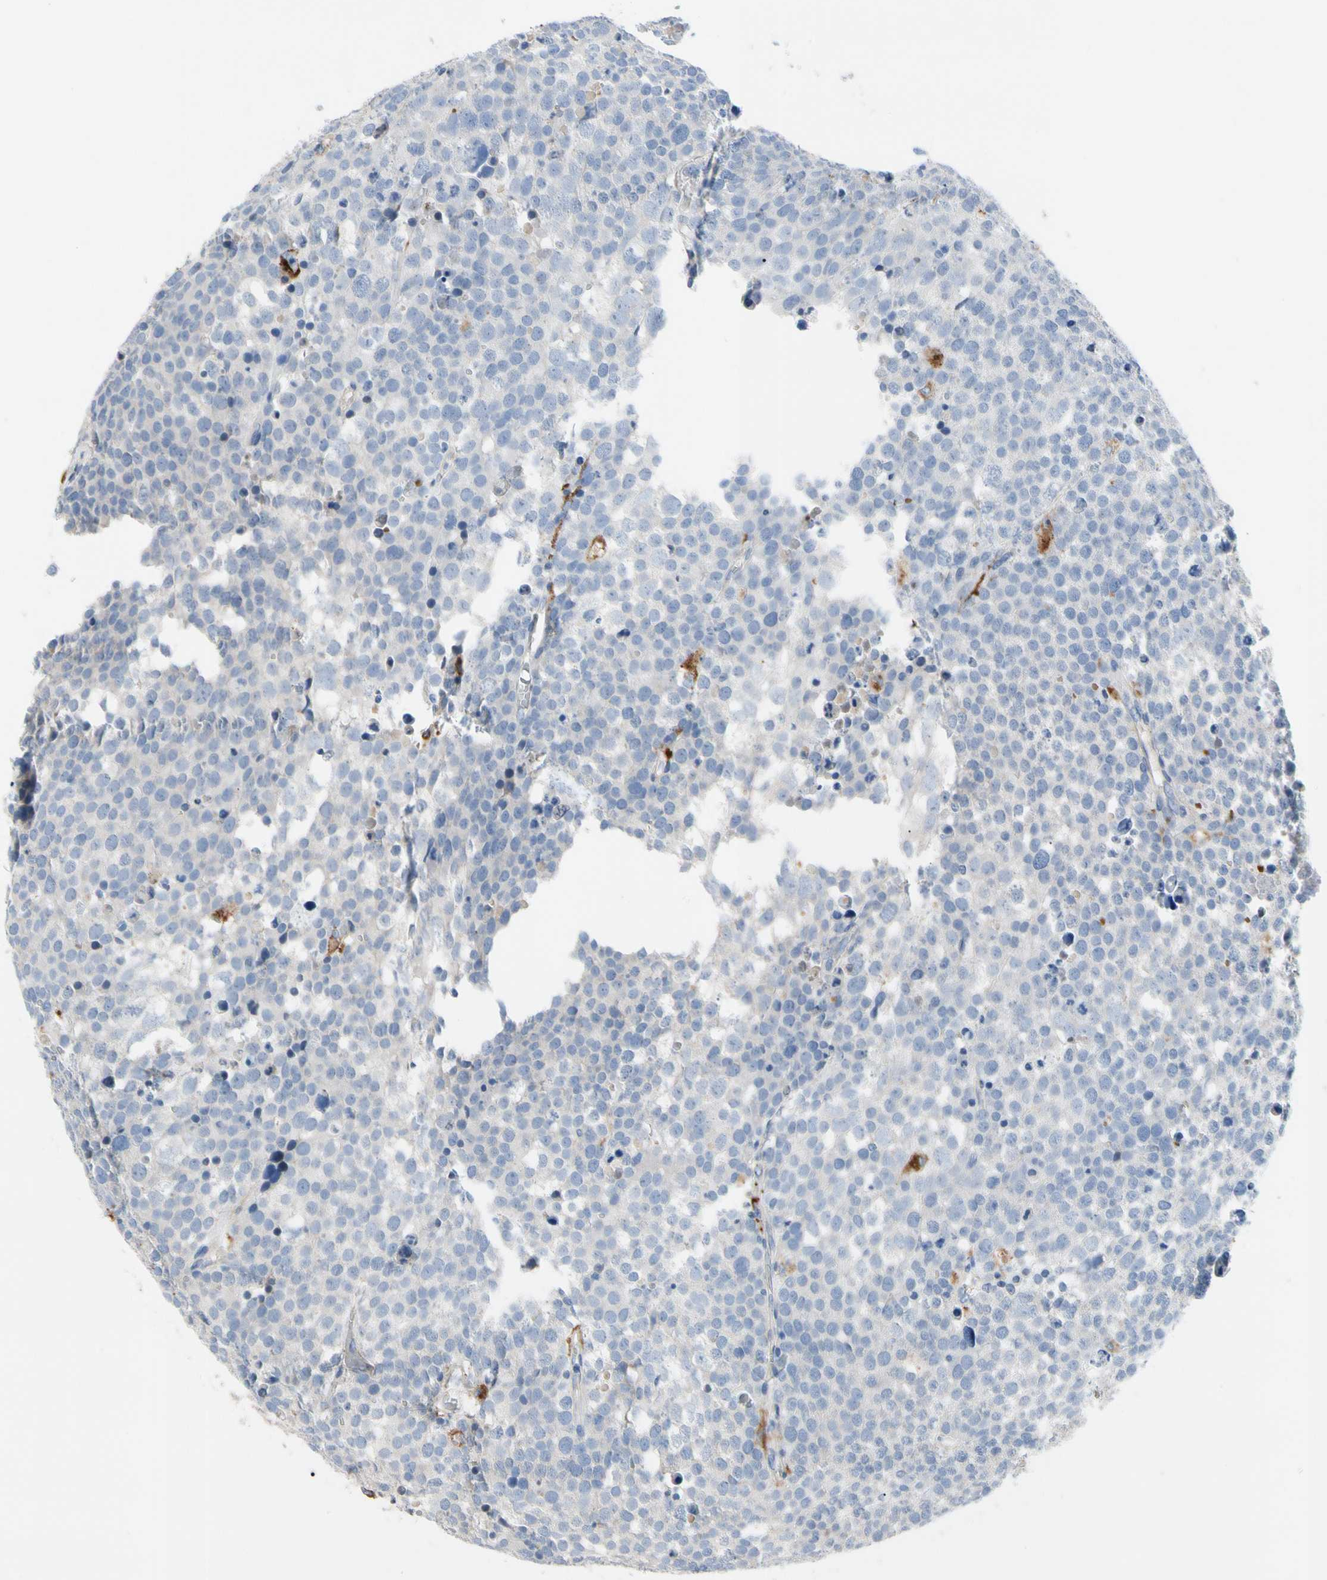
{"staining": {"intensity": "negative", "quantity": "none", "location": "none"}, "tissue": "testis cancer", "cell_type": "Tumor cells", "image_type": "cancer", "snomed": [{"axis": "morphology", "description": "Seminoma, NOS"}, {"axis": "topography", "description": "Testis"}], "caption": "Immunohistochemistry photomicrograph of neoplastic tissue: testis cancer (seminoma) stained with DAB (3,3'-diaminobenzidine) displays no significant protein positivity in tumor cells.", "gene": "RETSAT", "patient": {"sex": "male", "age": 71}}